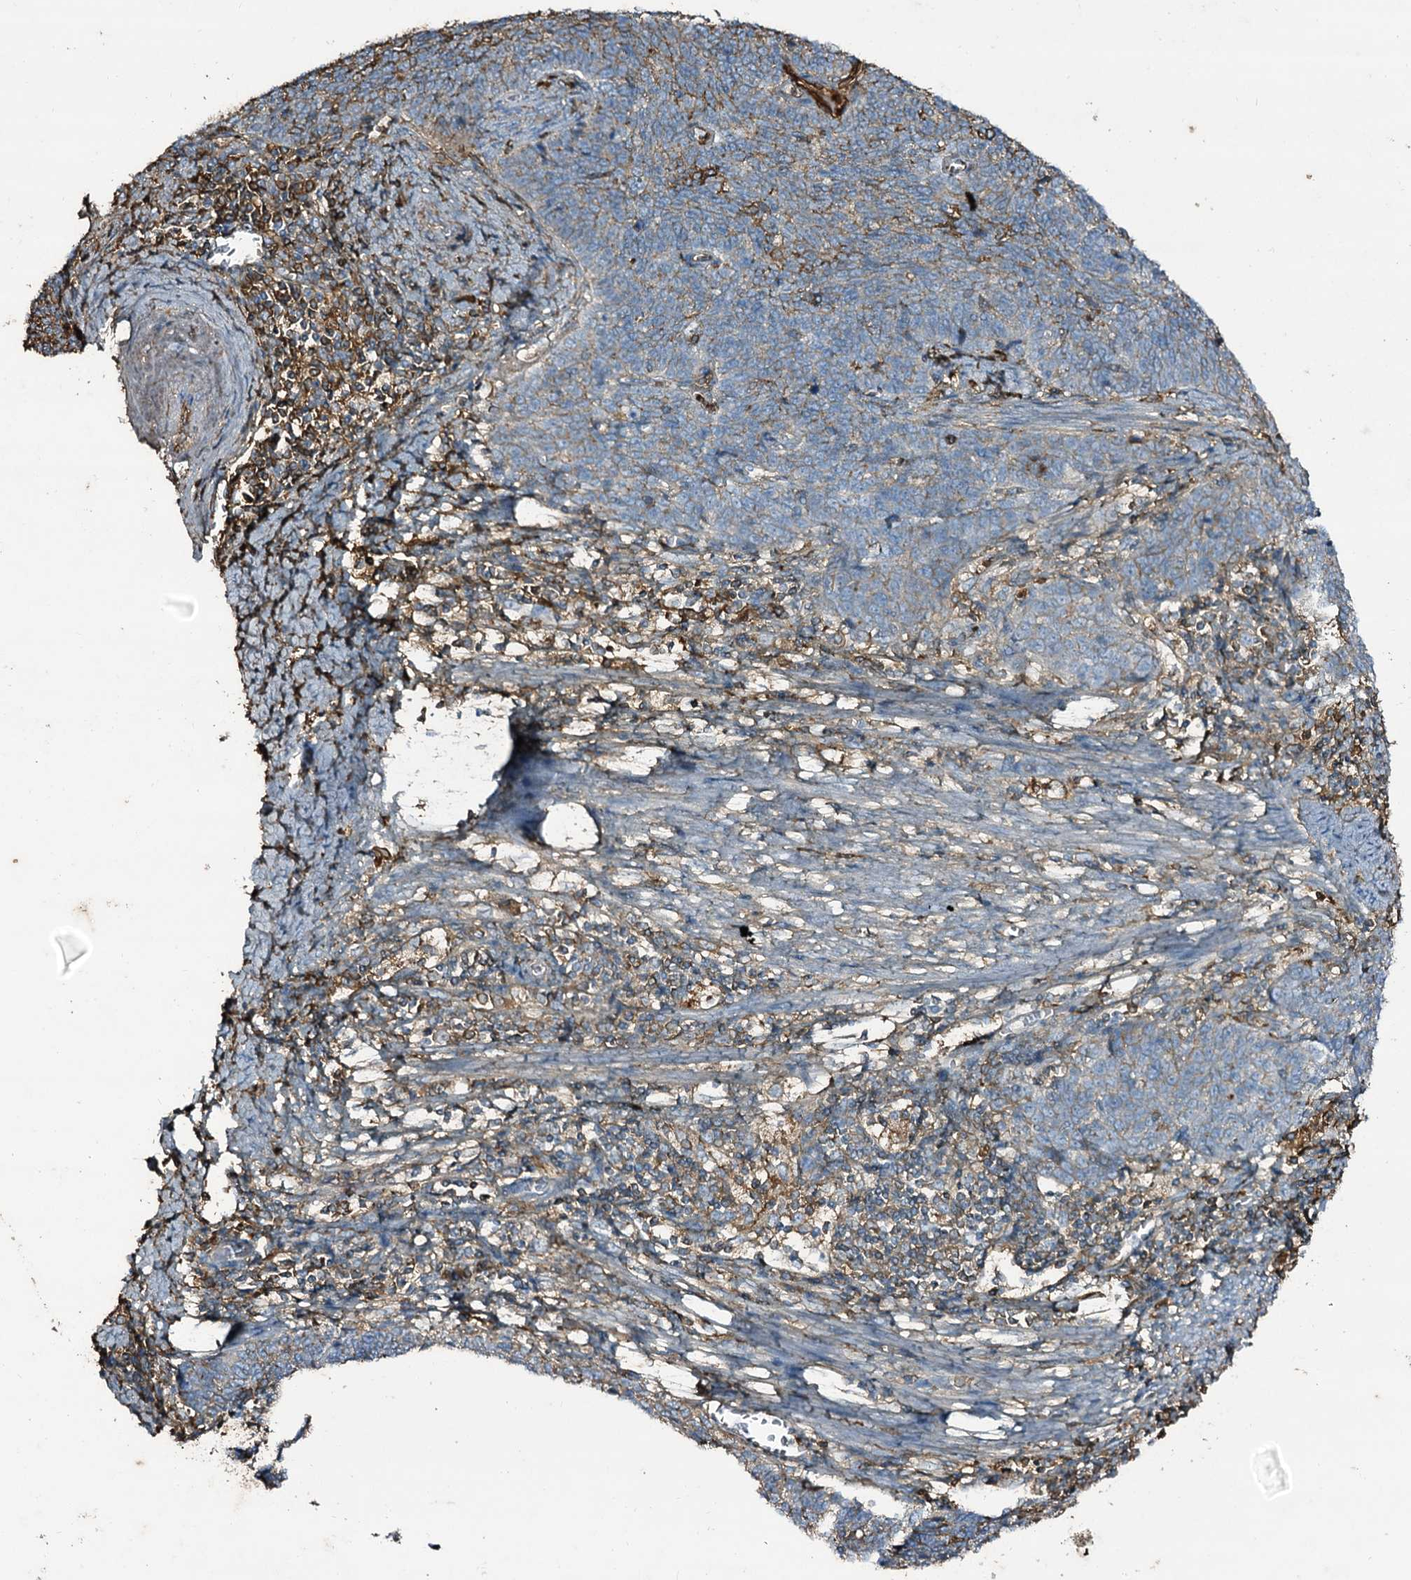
{"staining": {"intensity": "moderate", "quantity": "25%-75%", "location": "cytoplasmic/membranous"}, "tissue": "cervical cancer", "cell_type": "Tumor cells", "image_type": "cancer", "snomed": [{"axis": "morphology", "description": "Squamous cell carcinoma, NOS"}, {"axis": "topography", "description": "Cervix"}], "caption": "IHC (DAB) staining of human squamous cell carcinoma (cervical) displays moderate cytoplasmic/membranous protein positivity in approximately 25%-75% of tumor cells.", "gene": "EDN1", "patient": {"sex": "female", "age": 39}}